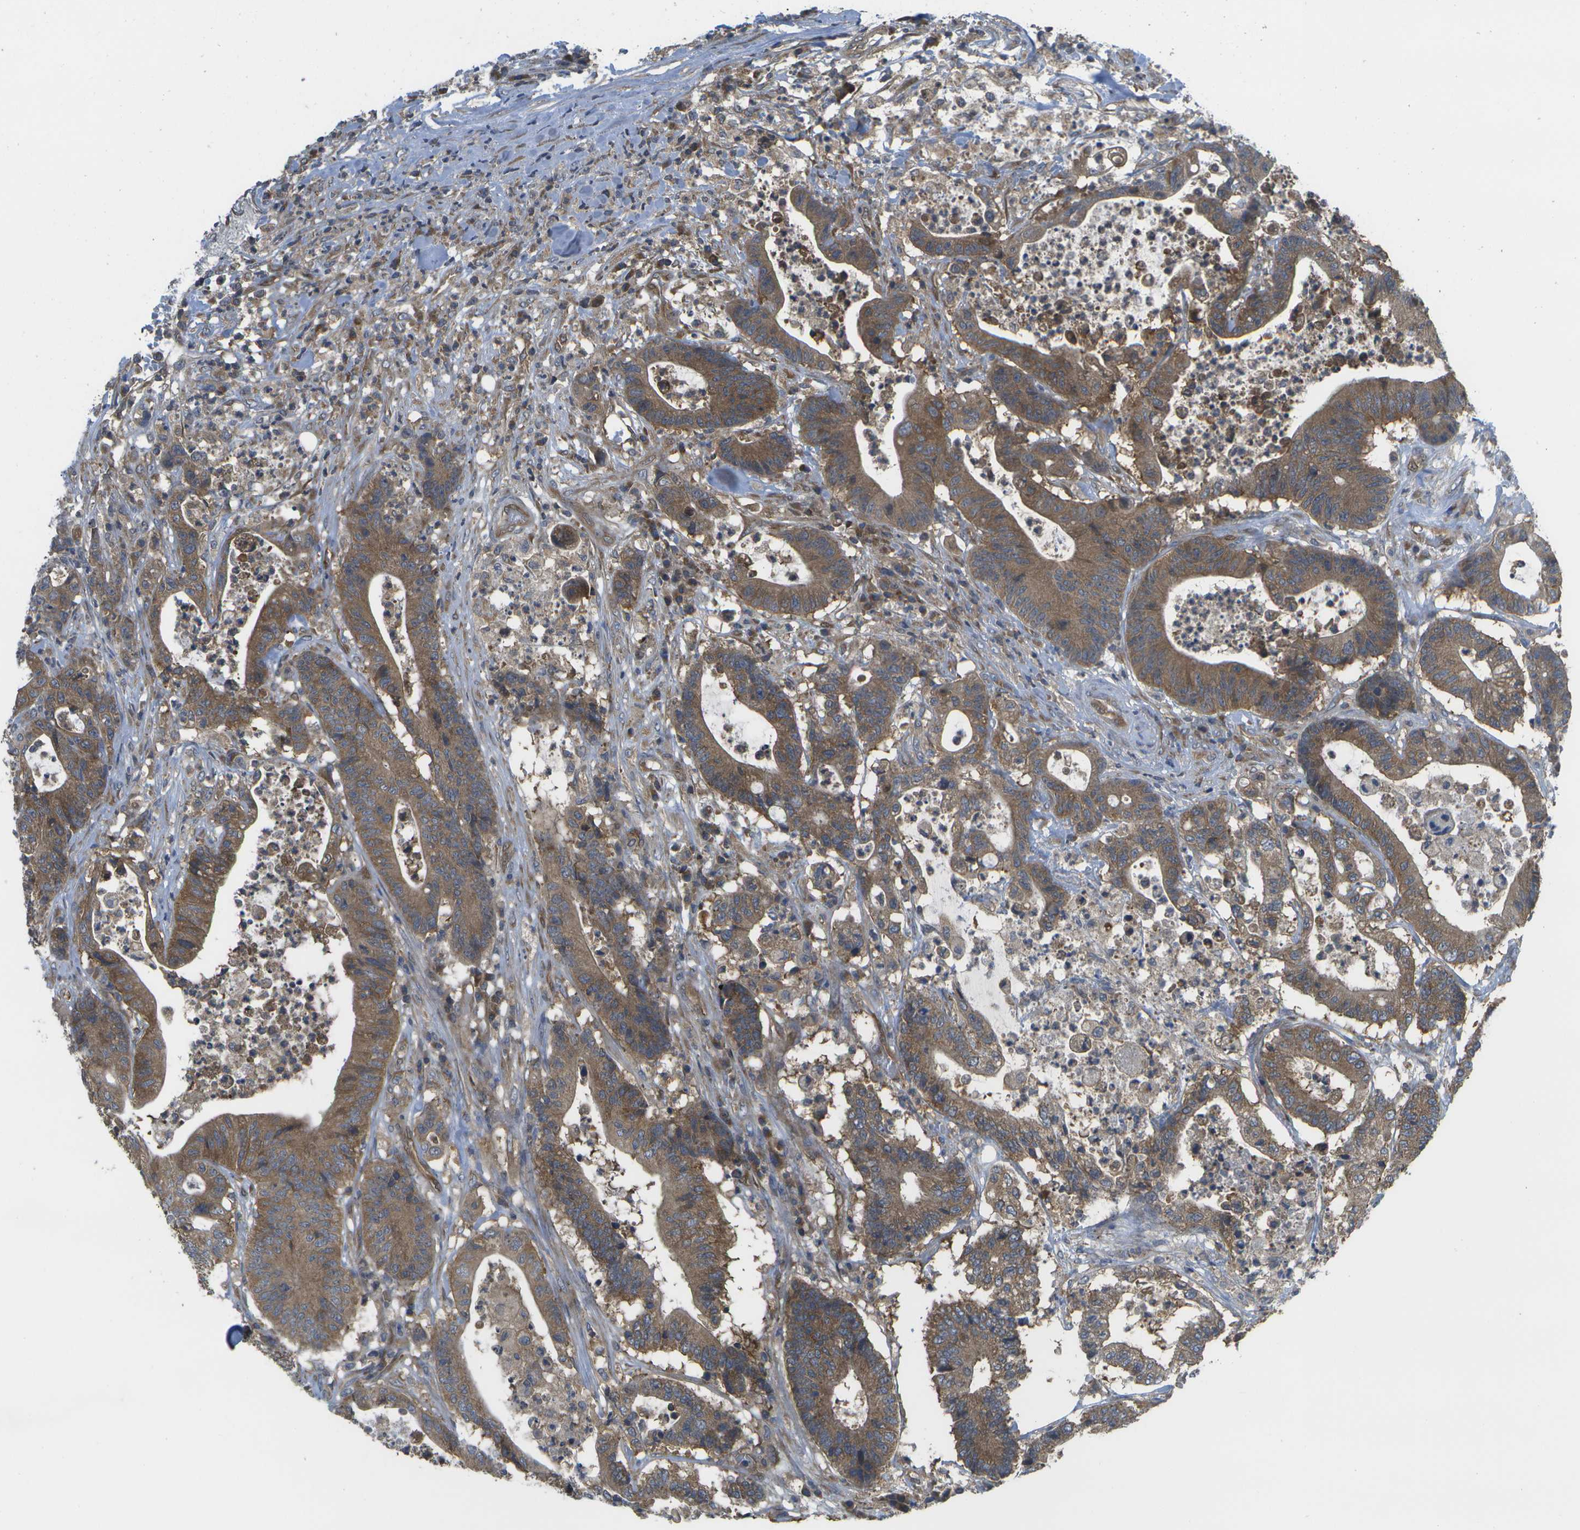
{"staining": {"intensity": "moderate", "quantity": ">75%", "location": "cytoplasmic/membranous"}, "tissue": "colorectal cancer", "cell_type": "Tumor cells", "image_type": "cancer", "snomed": [{"axis": "morphology", "description": "Adenocarcinoma, NOS"}, {"axis": "topography", "description": "Colon"}], "caption": "Tumor cells display medium levels of moderate cytoplasmic/membranous positivity in approximately >75% of cells in adenocarcinoma (colorectal).", "gene": "DPM3", "patient": {"sex": "female", "age": 84}}